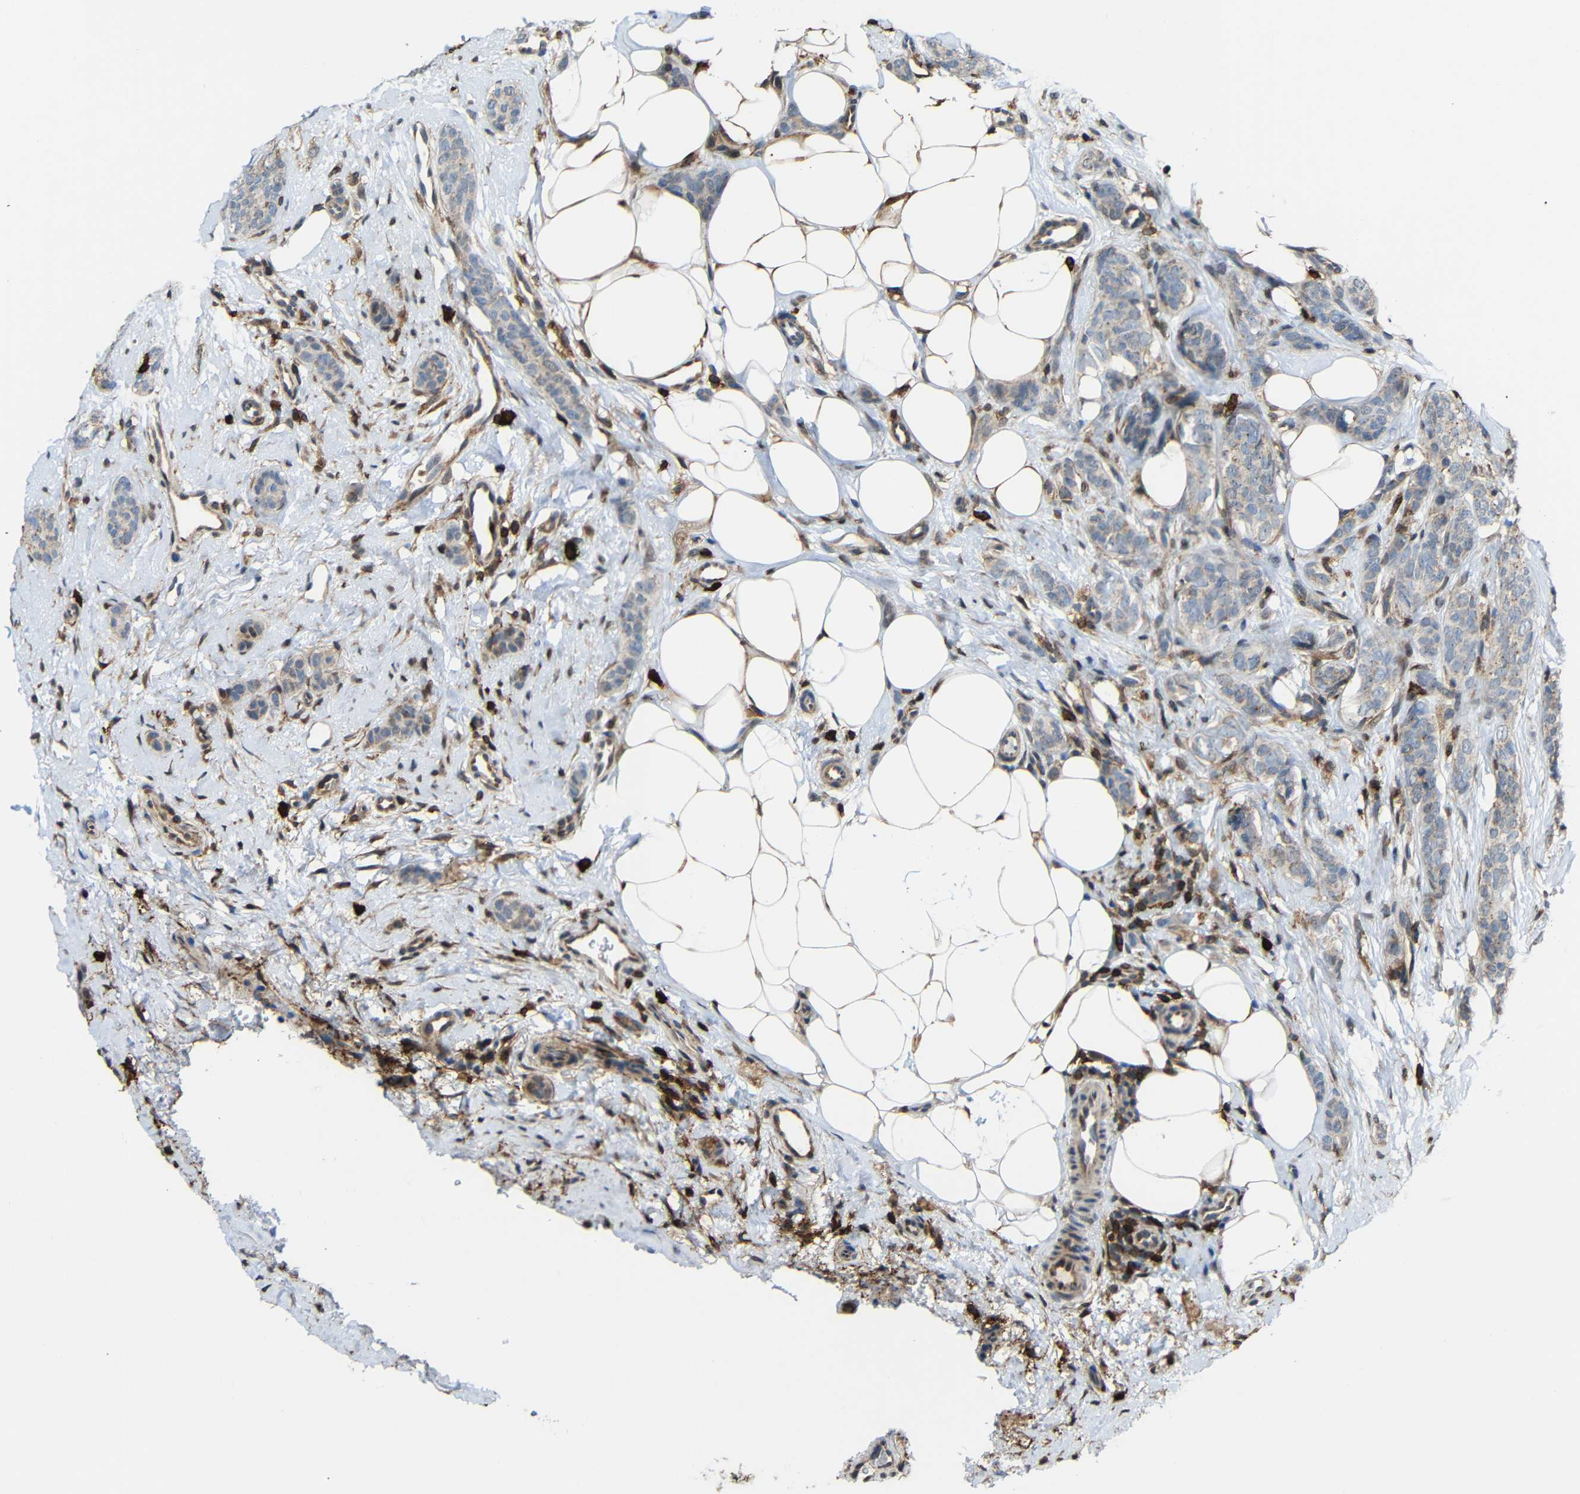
{"staining": {"intensity": "weak", "quantity": "25%-75%", "location": "cytoplasmic/membranous"}, "tissue": "breast cancer", "cell_type": "Tumor cells", "image_type": "cancer", "snomed": [{"axis": "morphology", "description": "Lobular carcinoma"}, {"axis": "topography", "description": "Skin"}, {"axis": "topography", "description": "Breast"}], "caption": "Weak cytoplasmic/membranous protein positivity is appreciated in approximately 25%-75% of tumor cells in breast cancer (lobular carcinoma). The protein of interest is shown in brown color, while the nuclei are stained blue.", "gene": "C1GALT1", "patient": {"sex": "female", "age": 46}}